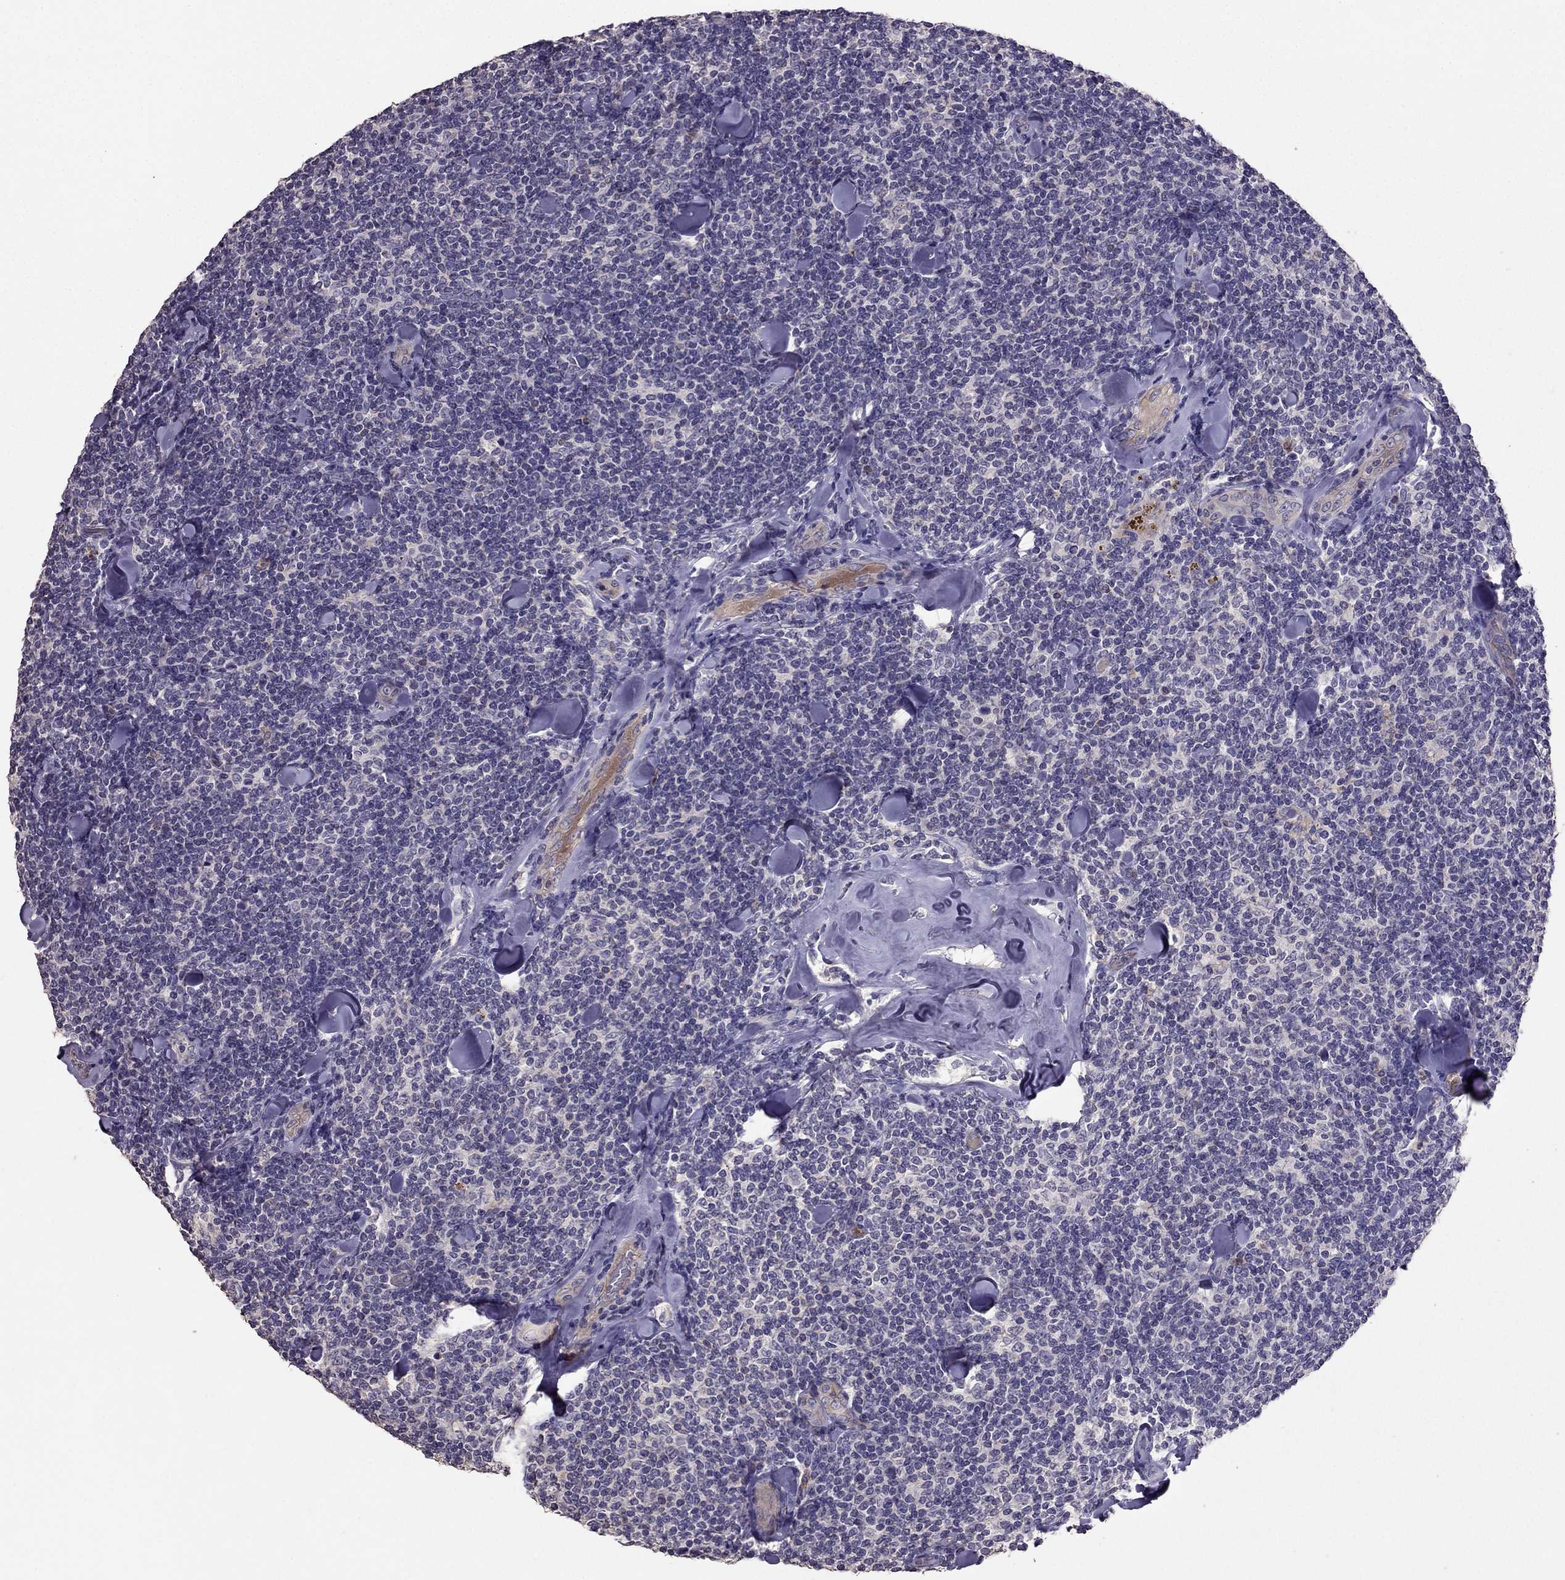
{"staining": {"intensity": "negative", "quantity": "none", "location": "none"}, "tissue": "lymphoma", "cell_type": "Tumor cells", "image_type": "cancer", "snomed": [{"axis": "morphology", "description": "Malignant lymphoma, non-Hodgkin's type, Low grade"}, {"axis": "topography", "description": "Lymph node"}], "caption": "The photomicrograph demonstrates no staining of tumor cells in low-grade malignant lymphoma, non-Hodgkin's type.", "gene": "RFLNB", "patient": {"sex": "female", "age": 56}}